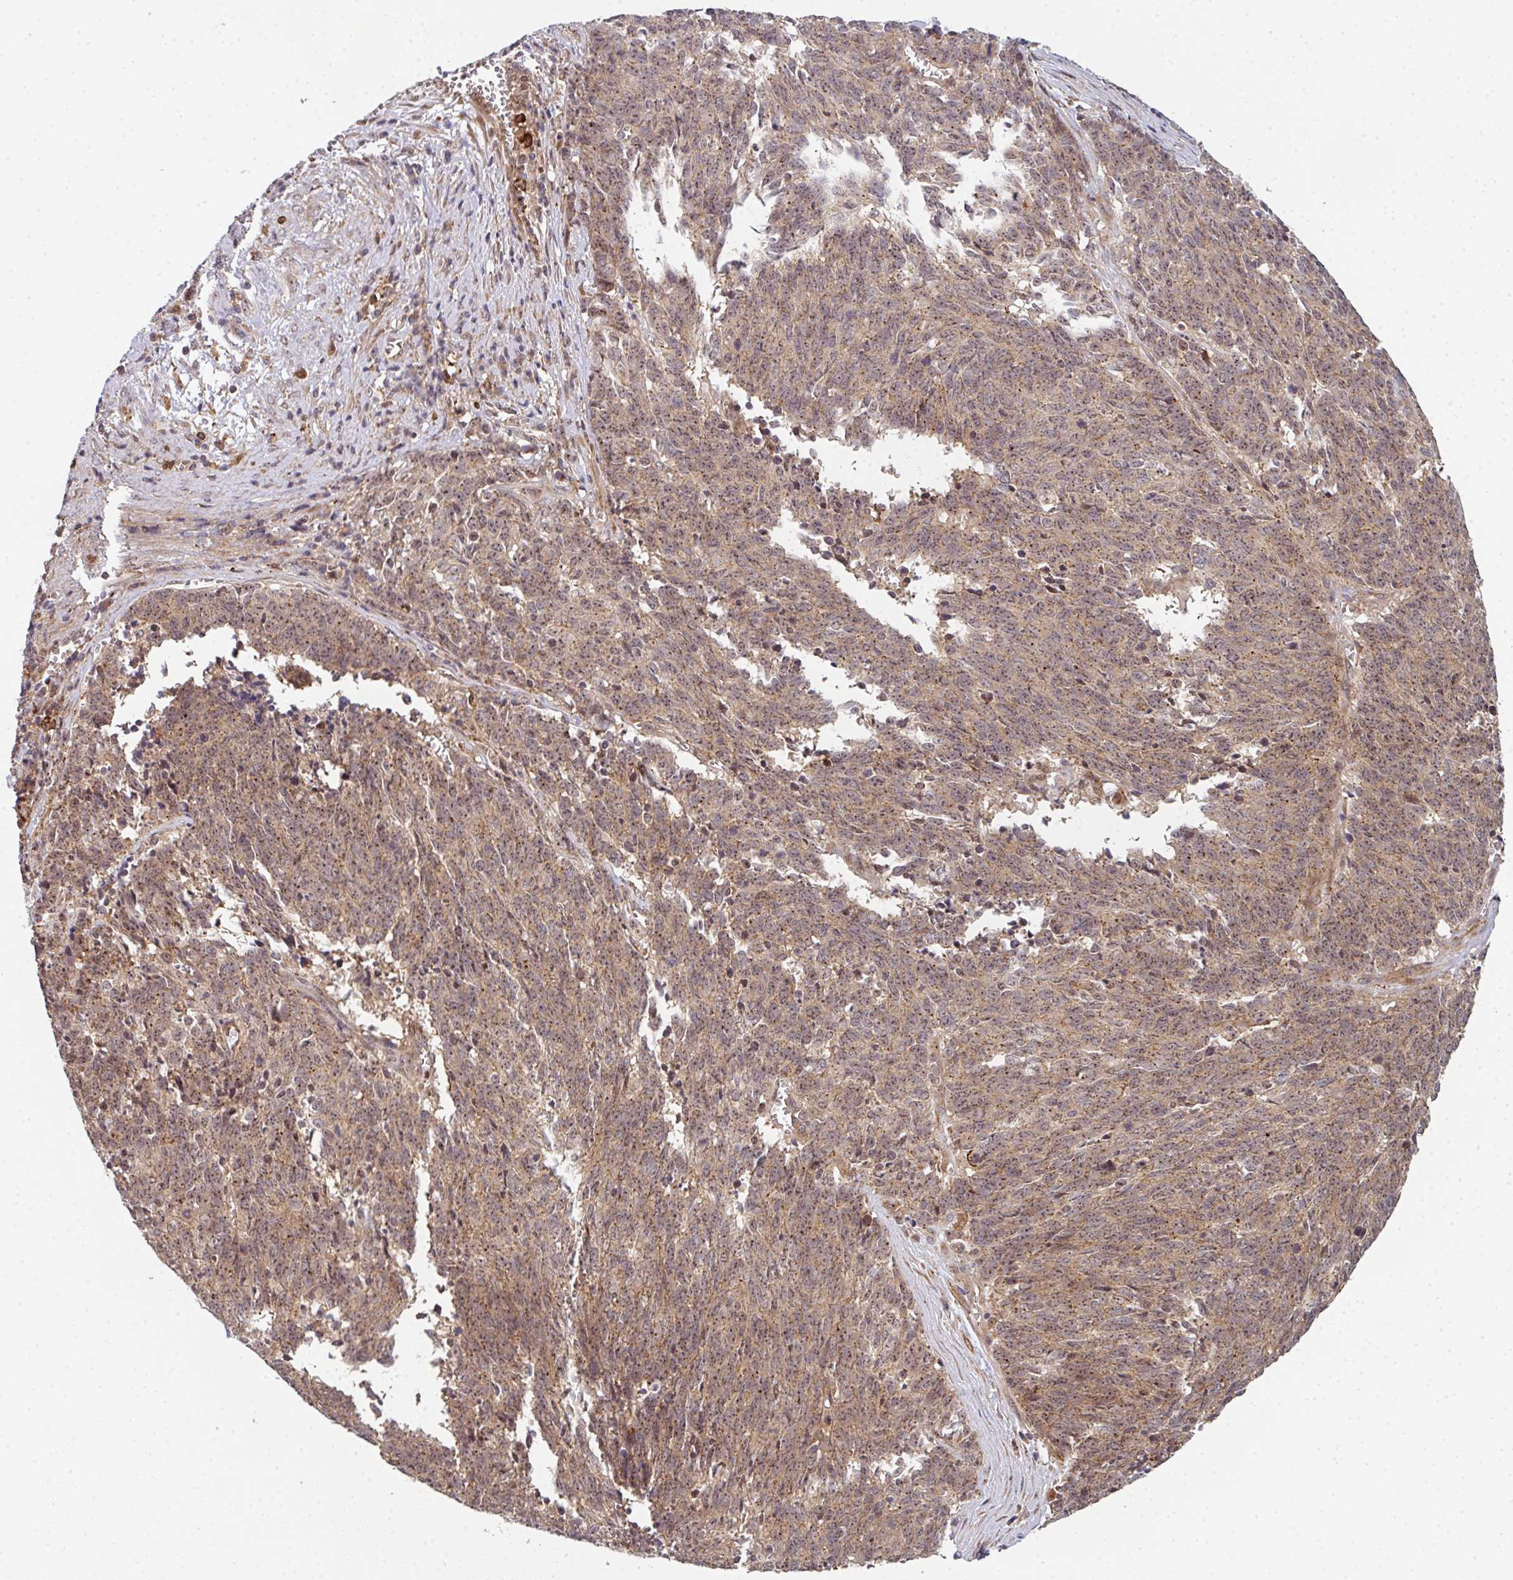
{"staining": {"intensity": "moderate", "quantity": ">75%", "location": "cytoplasmic/membranous,nuclear"}, "tissue": "cervical cancer", "cell_type": "Tumor cells", "image_type": "cancer", "snomed": [{"axis": "morphology", "description": "Squamous cell carcinoma, NOS"}, {"axis": "topography", "description": "Cervix"}], "caption": "There is medium levels of moderate cytoplasmic/membranous and nuclear expression in tumor cells of cervical squamous cell carcinoma, as demonstrated by immunohistochemical staining (brown color).", "gene": "SIMC1", "patient": {"sex": "female", "age": 29}}